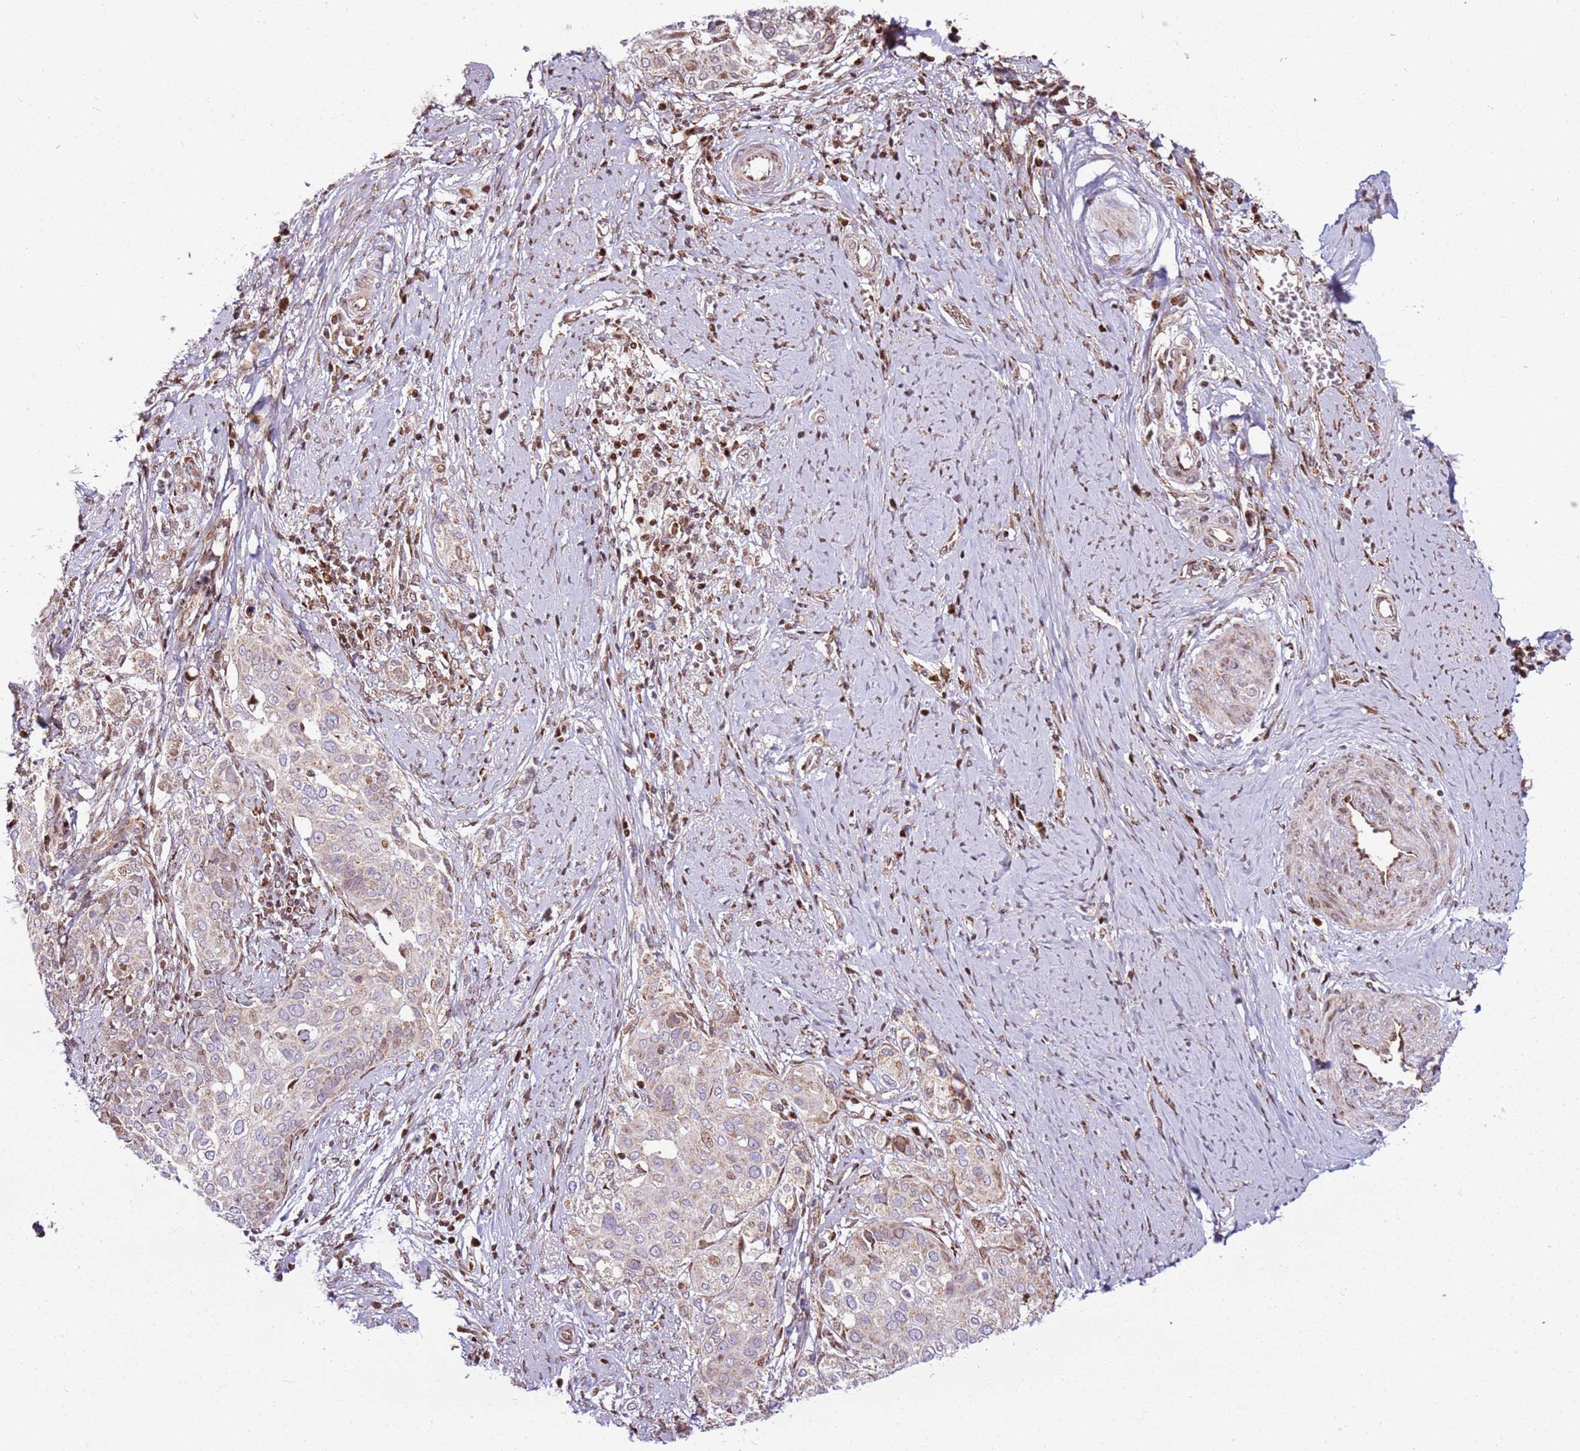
{"staining": {"intensity": "weak", "quantity": "<25%", "location": "nuclear"}, "tissue": "cervical cancer", "cell_type": "Tumor cells", "image_type": "cancer", "snomed": [{"axis": "morphology", "description": "Squamous cell carcinoma, NOS"}, {"axis": "topography", "description": "Cervix"}], "caption": "Human cervical cancer (squamous cell carcinoma) stained for a protein using IHC demonstrates no positivity in tumor cells.", "gene": "PCTP", "patient": {"sex": "female", "age": 44}}